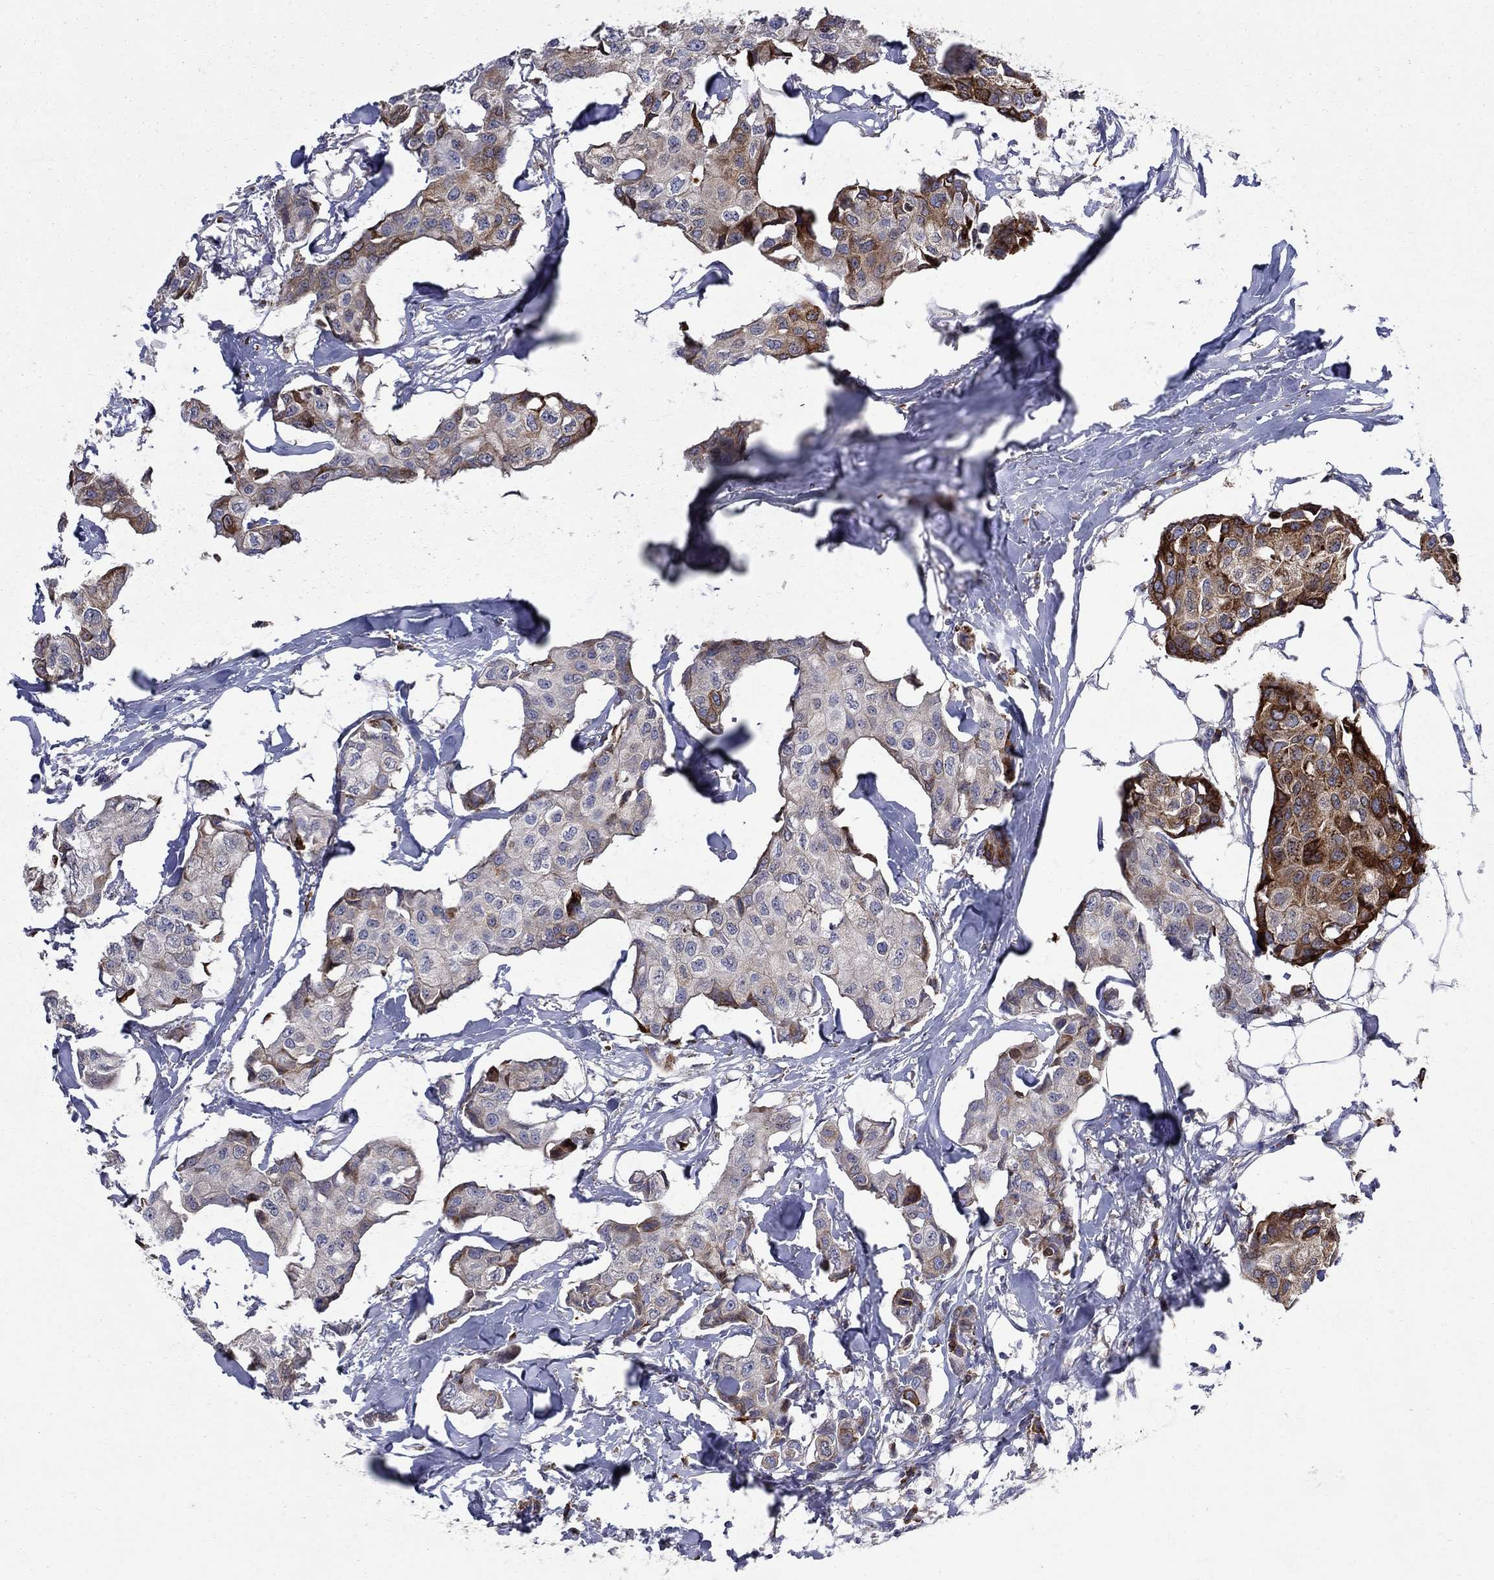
{"staining": {"intensity": "strong", "quantity": "<25%", "location": "cytoplasmic/membranous"}, "tissue": "breast cancer", "cell_type": "Tumor cells", "image_type": "cancer", "snomed": [{"axis": "morphology", "description": "Duct carcinoma"}, {"axis": "topography", "description": "Breast"}], "caption": "Strong cytoplasmic/membranous positivity is present in approximately <25% of tumor cells in breast cancer (intraductal carcinoma).", "gene": "CAB39L", "patient": {"sex": "female", "age": 80}}